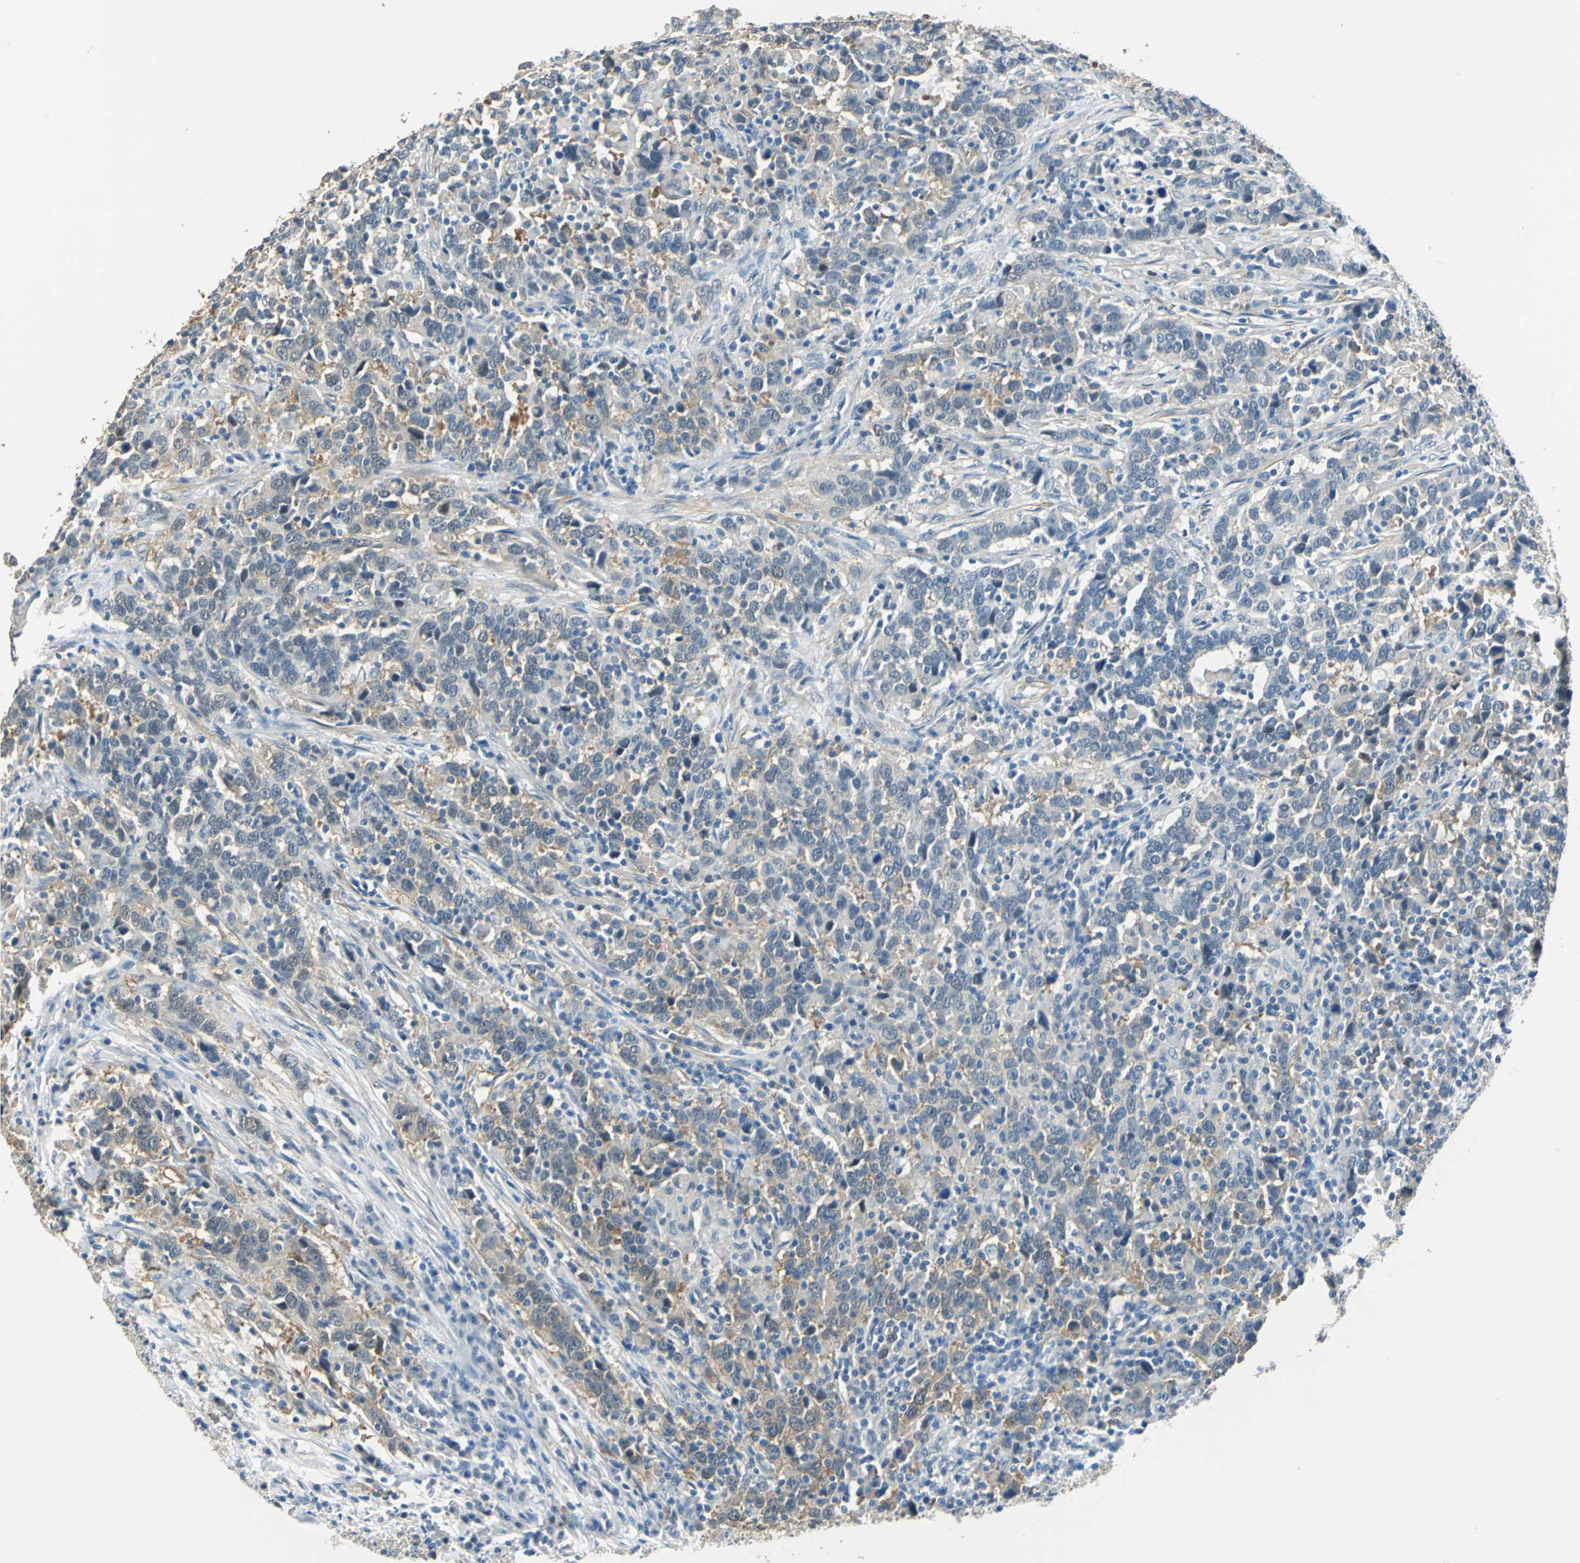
{"staining": {"intensity": "moderate", "quantity": ">75%", "location": "cytoplasmic/membranous"}, "tissue": "urothelial cancer", "cell_type": "Tumor cells", "image_type": "cancer", "snomed": [{"axis": "morphology", "description": "Urothelial carcinoma, High grade"}, {"axis": "topography", "description": "Urinary bladder"}], "caption": "Immunohistochemical staining of human urothelial carcinoma (high-grade) shows medium levels of moderate cytoplasmic/membranous protein expression in about >75% of tumor cells. (IHC, brightfield microscopy, high magnification).", "gene": "FKBP4", "patient": {"sex": "male", "age": 61}}